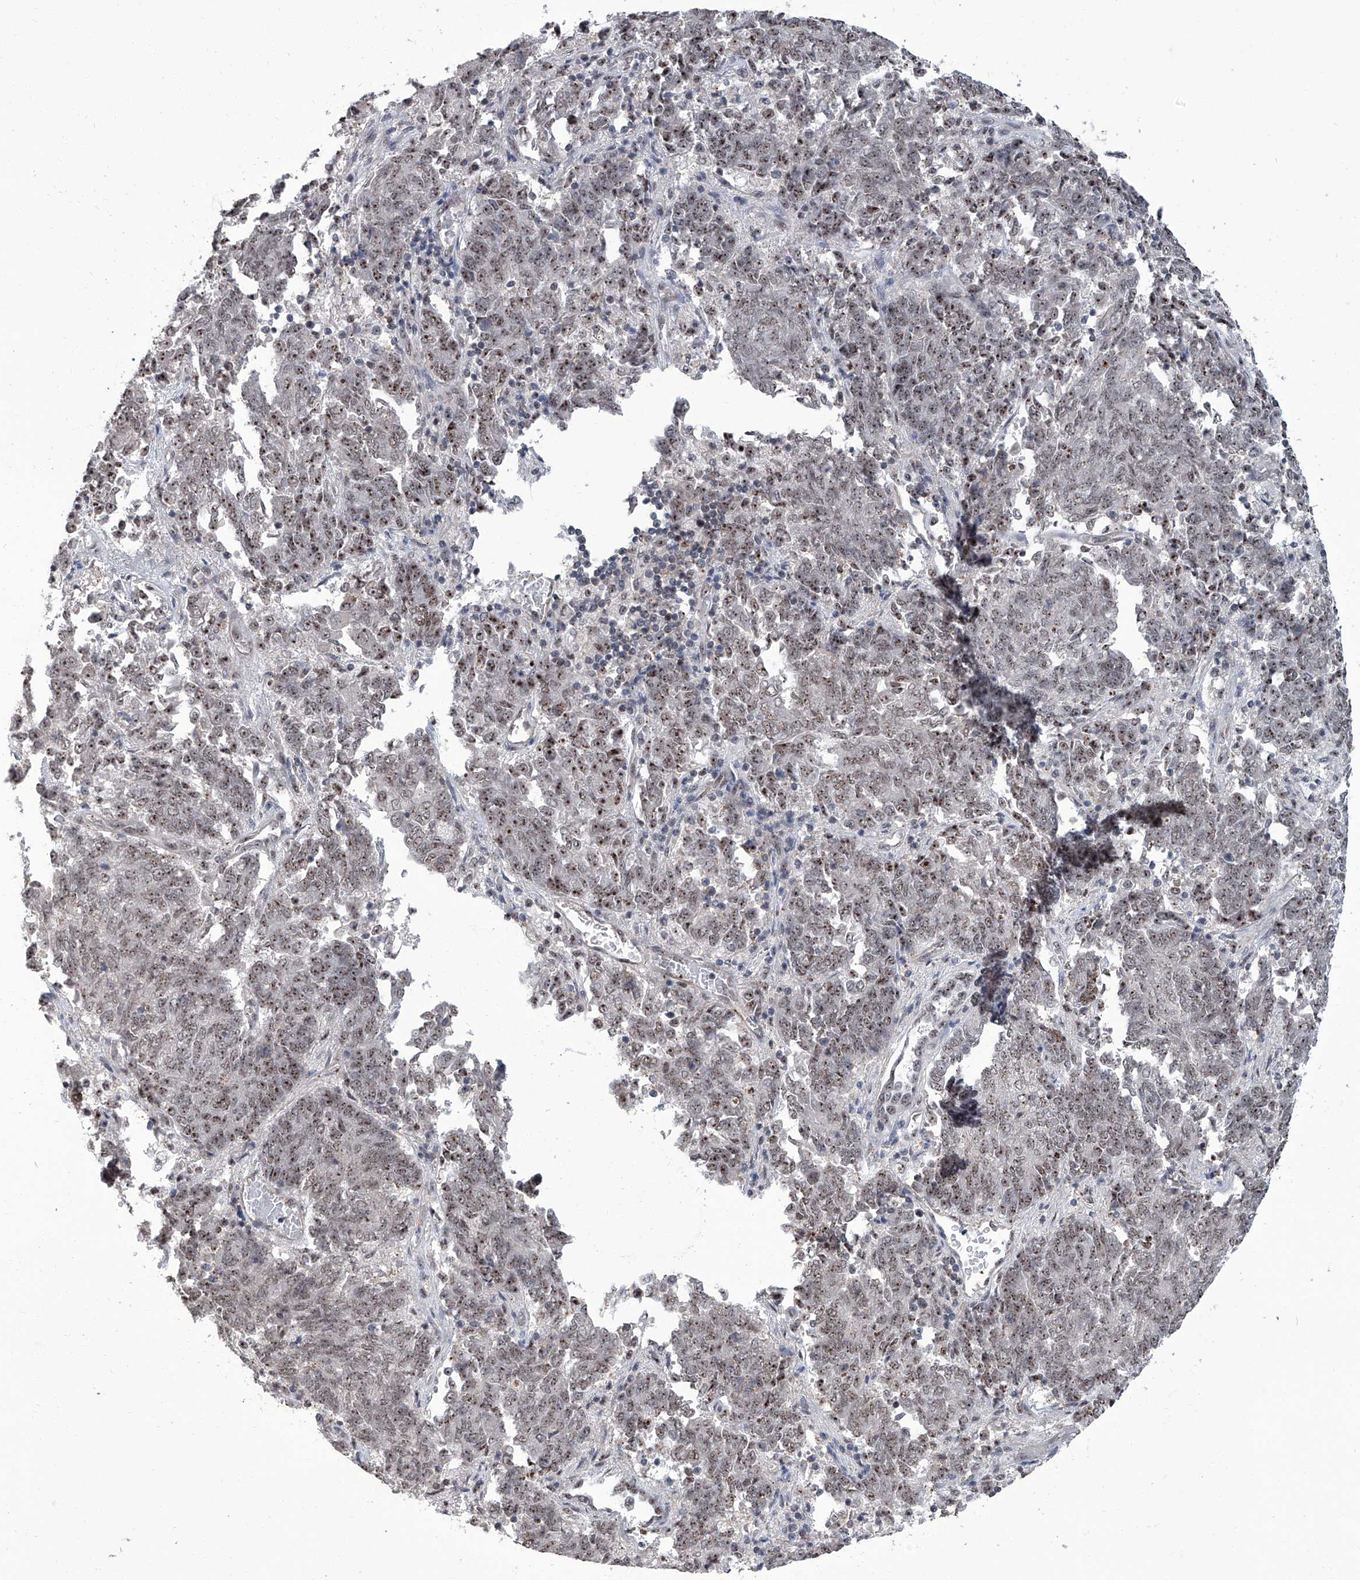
{"staining": {"intensity": "moderate", "quantity": ">75%", "location": "nuclear"}, "tissue": "endometrial cancer", "cell_type": "Tumor cells", "image_type": "cancer", "snomed": [{"axis": "morphology", "description": "Adenocarcinoma, NOS"}, {"axis": "topography", "description": "Endometrium"}], "caption": "Brown immunohistochemical staining in endometrial cancer (adenocarcinoma) demonstrates moderate nuclear positivity in about >75% of tumor cells.", "gene": "CMTR1", "patient": {"sex": "female", "age": 80}}